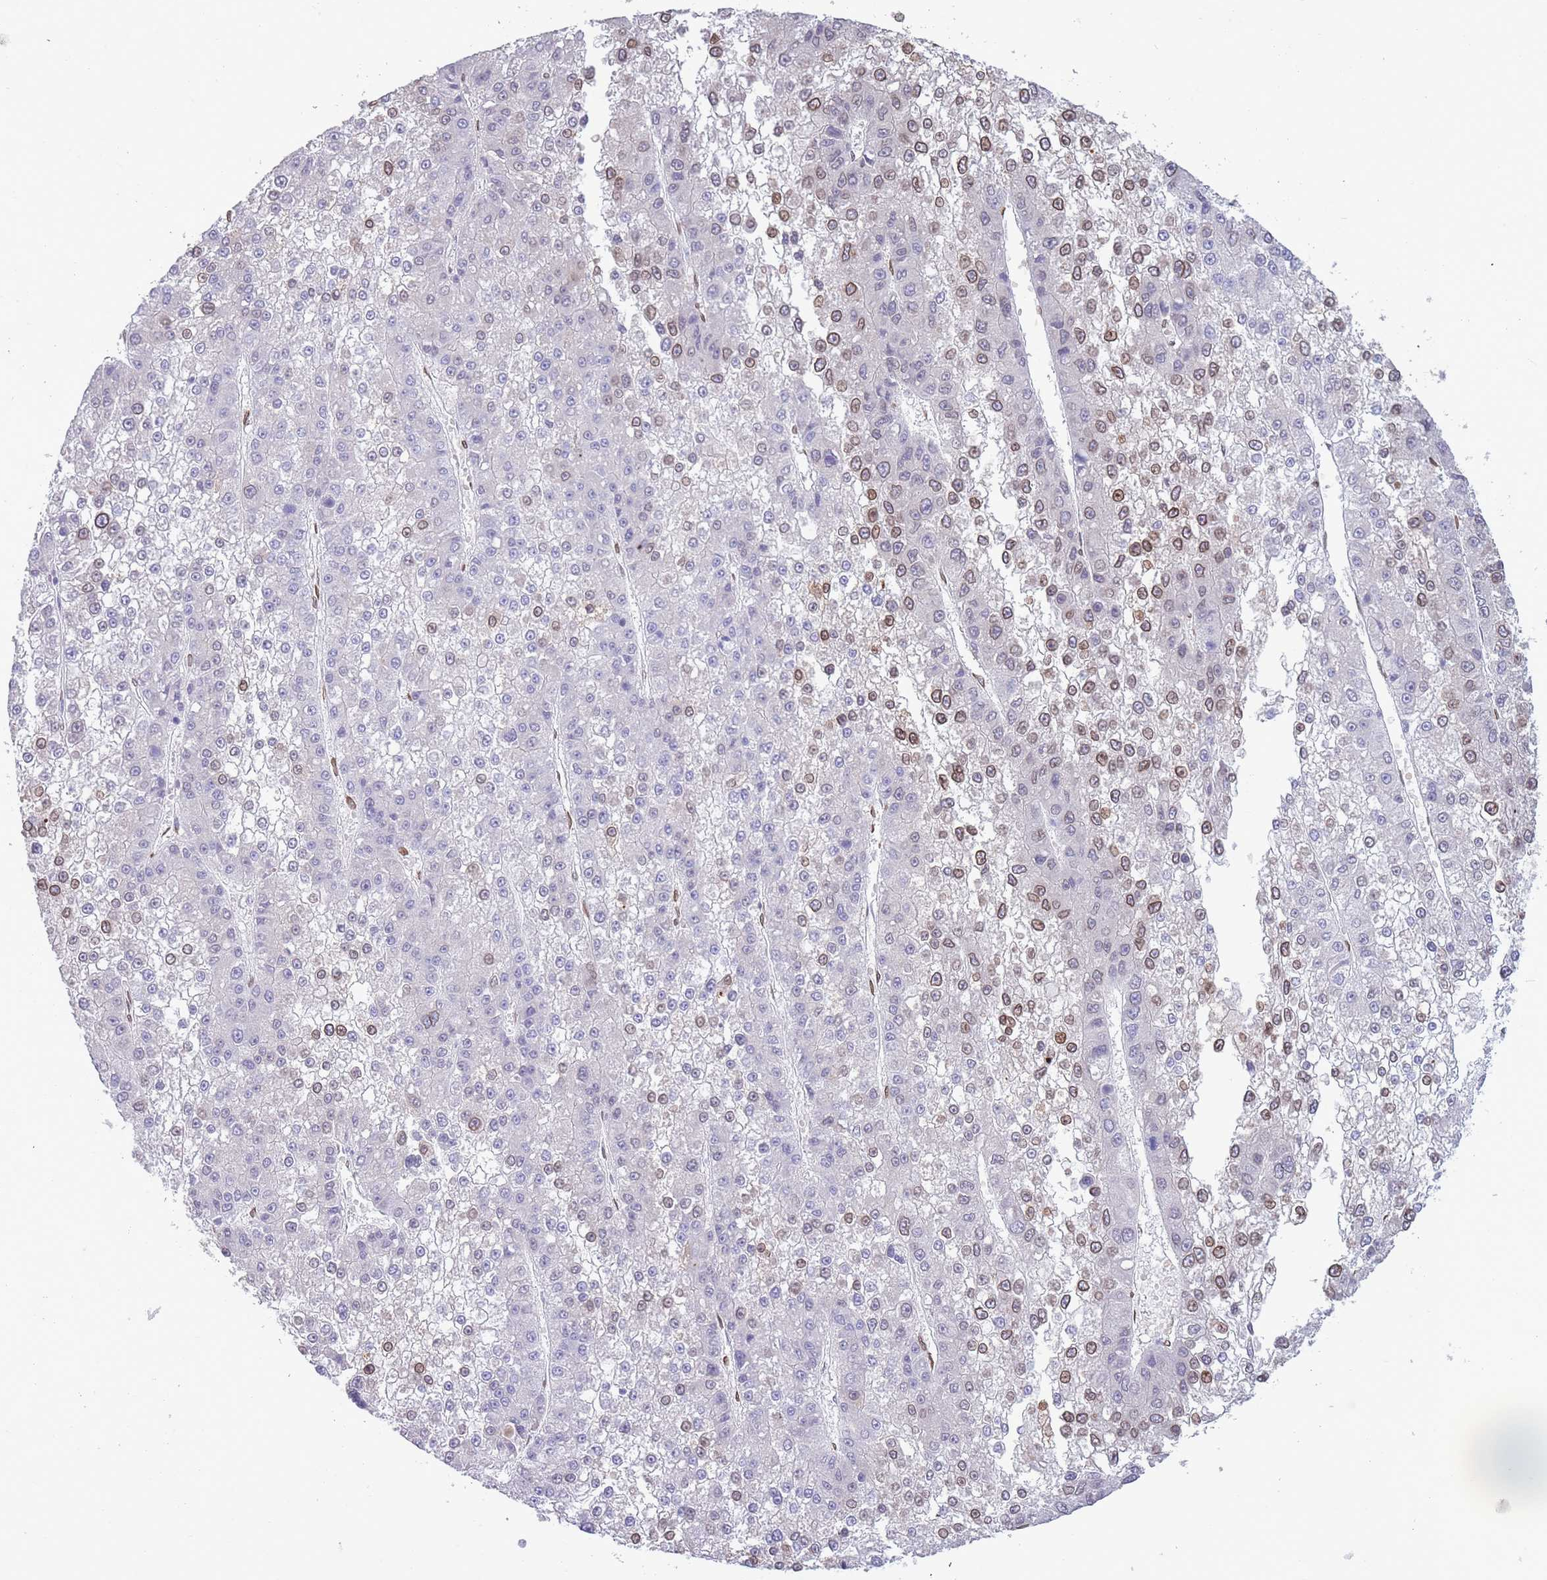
{"staining": {"intensity": "moderate", "quantity": "25%-75%", "location": "nuclear"}, "tissue": "liver cancer", "cell_type": "Tumor cells", "image_type": "cancer", "snomed": [{"axis": "morphology", "description": "Carcinoma, Hepatocellular, NOS"}, {"axis": "topography", "description": "Liver"}], "caption": "The immunohistochemical stain shows moderate nuclear positivity in tumor cells of liver cancer tissue.", "gene": "PDHA1", "patient": {"sex": "female", "age": 73}}